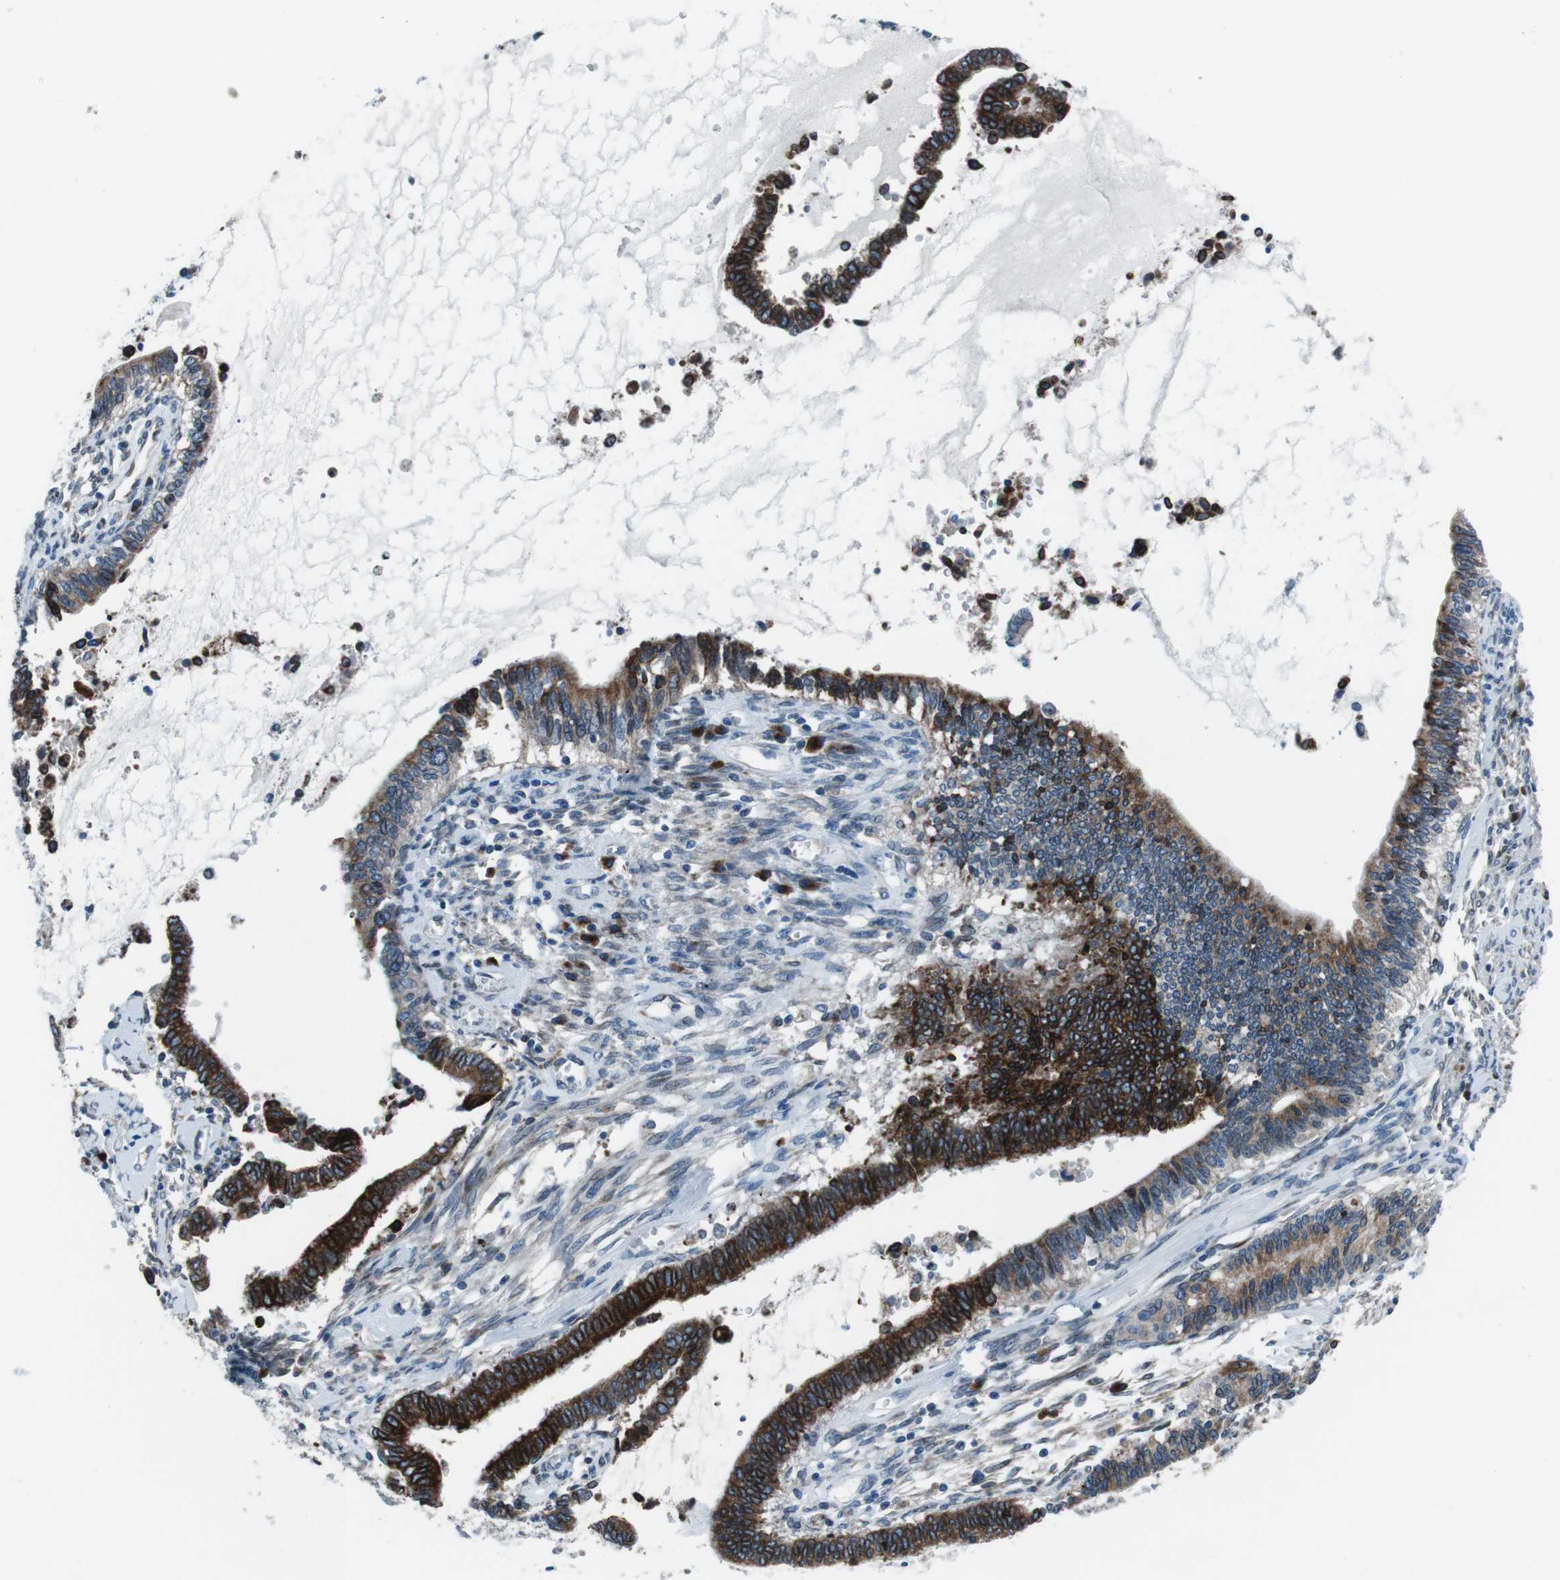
{"staining": {"intensity": "strong", "quantity": ">75%", "location": "cytoplasmic/membranous"}, "tissue": "cervical cancer", "cell_type": "Tumor cells", "image_type": "cancer", "snomed": [{"axis": "morphology", "description": "Adenocarcinoma, NOS"}, {"axis": "topography", "description": "Cervix"}], "caption": "Adenocarcinoma (cervical) stained with a brown dye demonstrates strong cytoplasmic/membranous positive staining in approximately >75% of tumor cells.", "gene": "NUCB2", "patient": {"sex": "female", "age": 44}}